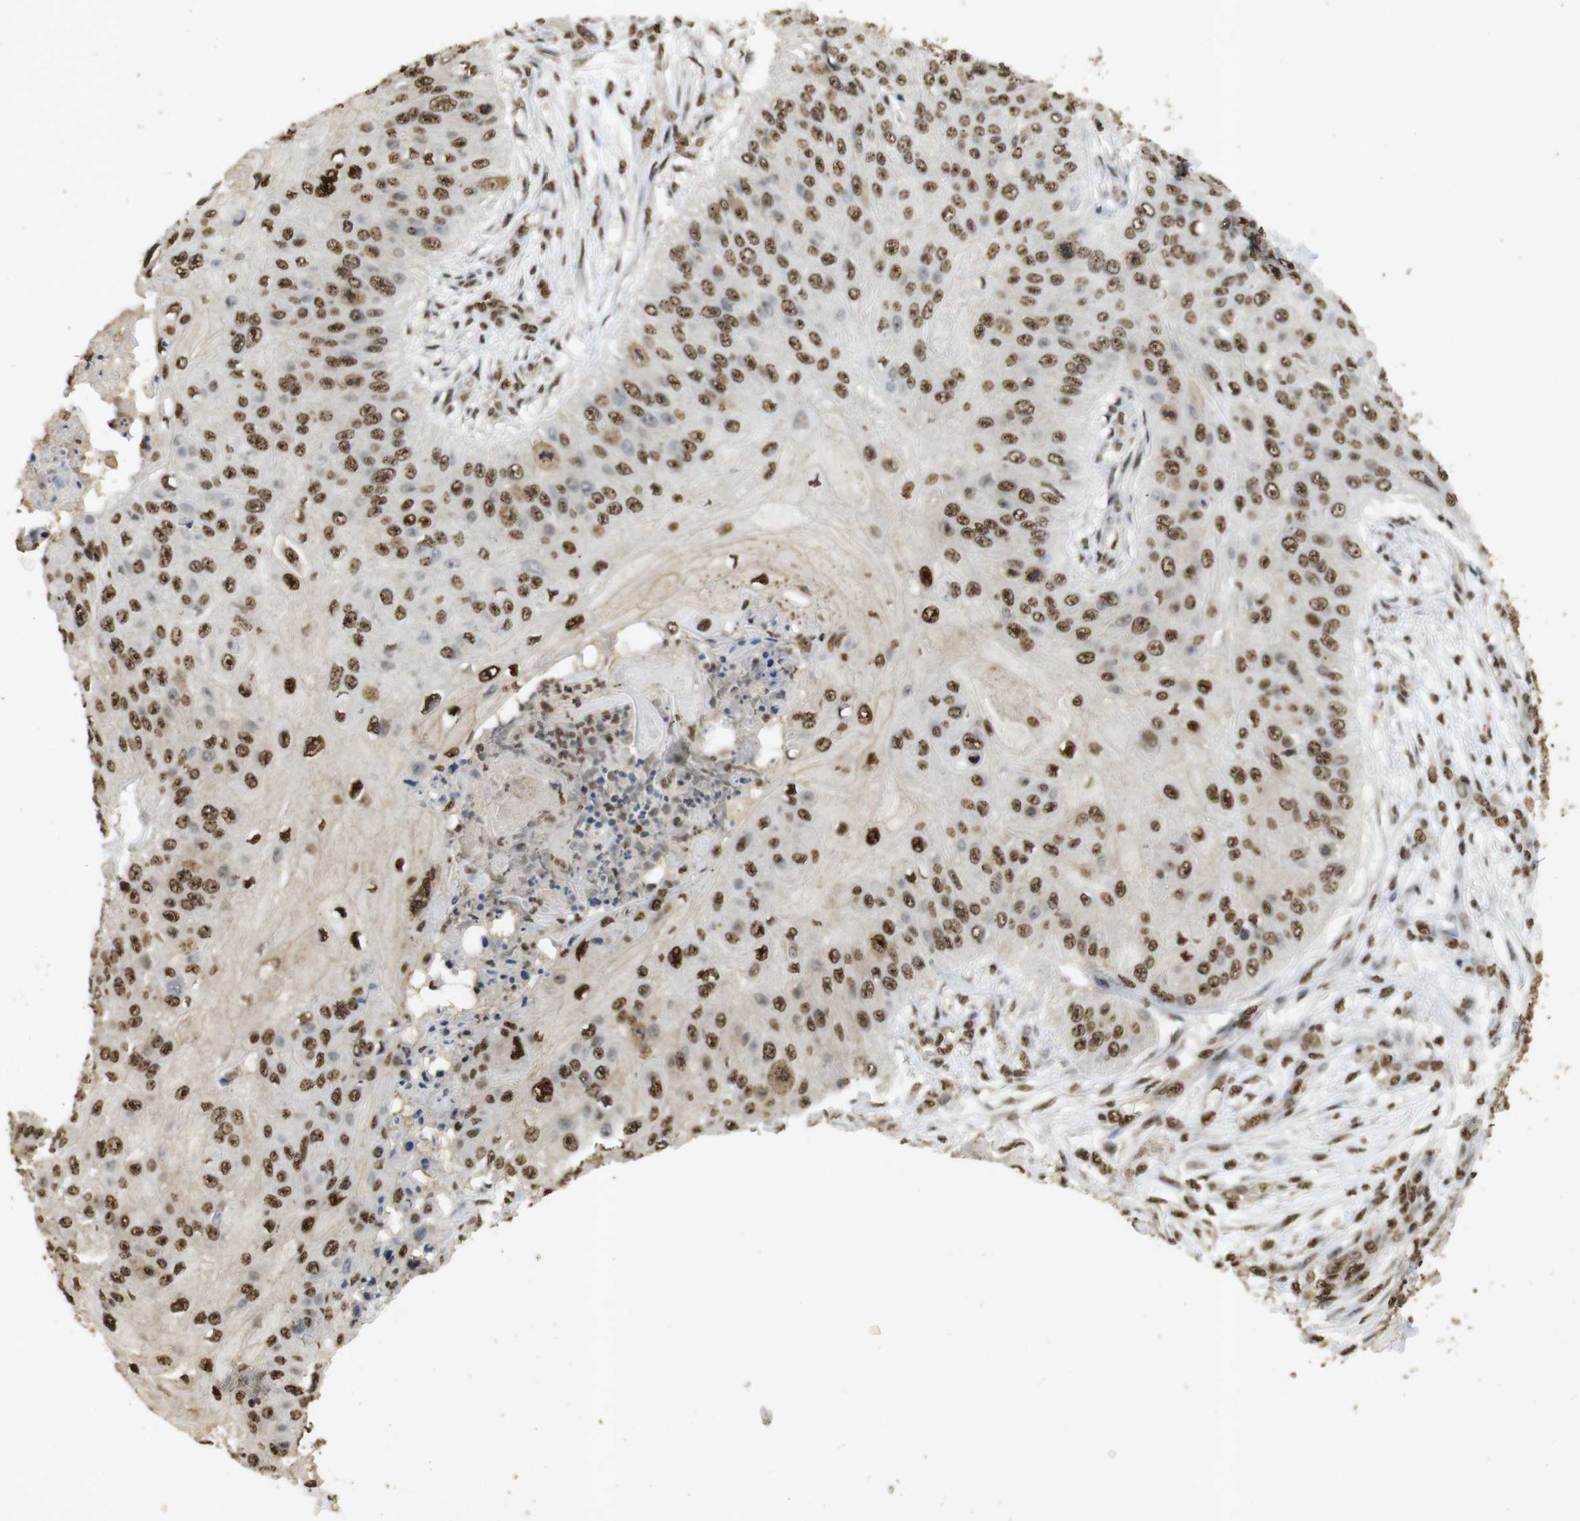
{"staining": {"intensity": "strong", "quantity": ">75%", "location": "nuclear"}, "tissue": "skin cancer", "cell_type": "Tumor cells", "image_type": "cancer", "snomed": [{"axis": "morphology", "description": "Squamous cell carcinoma, NOS"}, {"axis": "topography", "description": "Skin"}], "caption": "Immunohistochemical staining of human skin cancer (squamous cell carcinoma) exhibits high levels of strong nuclear staining in about >75% of tumor cells.", "gene": "GATA4", "patient": {"sex": "female", "age": 80}}